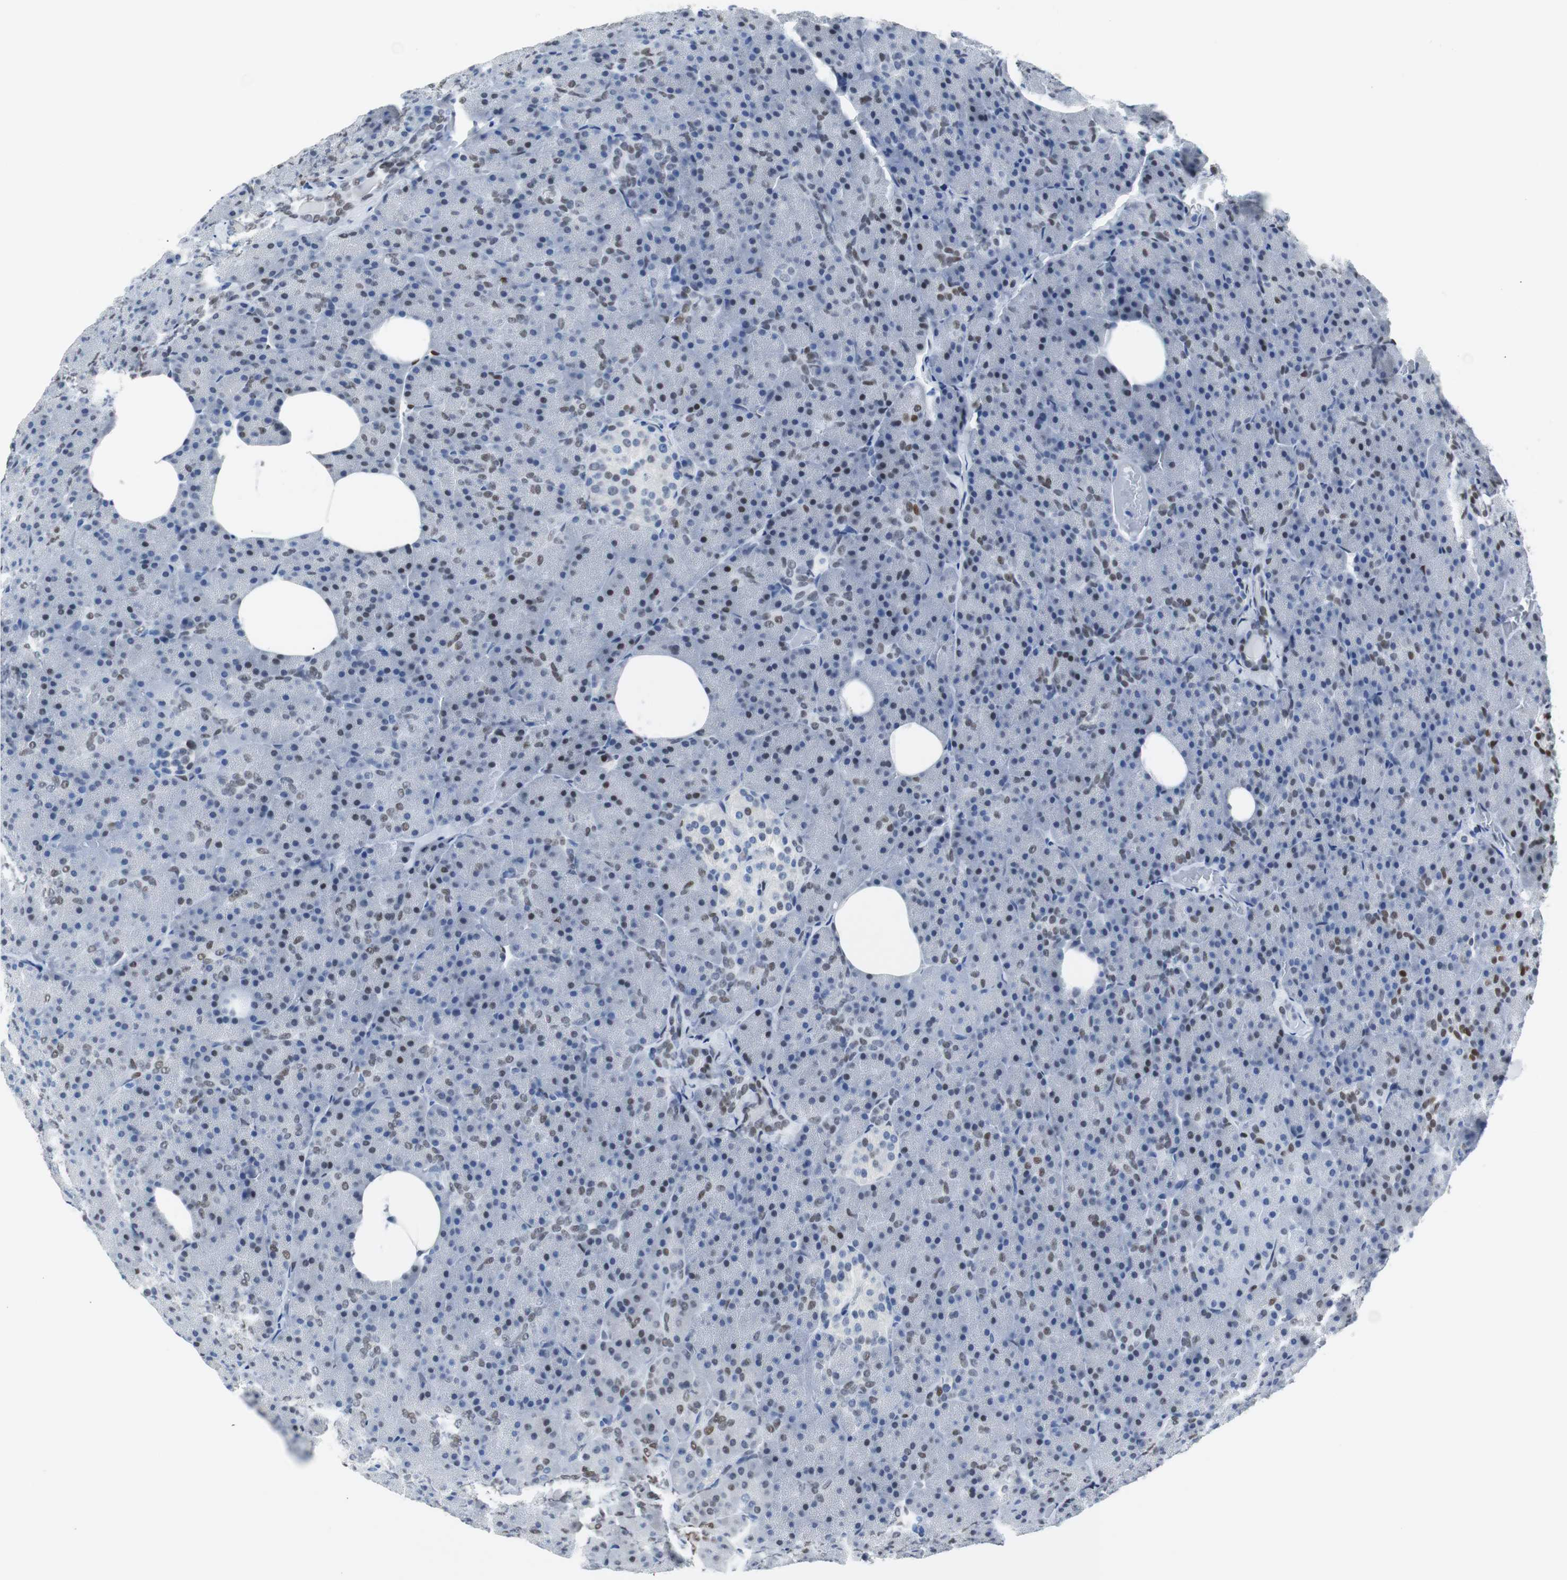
{"staining": {"intensity": "weak", "quantity": "<25%", "location": "nuclear"}, "tissue": "pancreas", "cell_type": "Exocrine glandular cells", "image_type": "normal", "snomed": [{"axis": "morphology", "description": "Normal tissue, NOS"}, {"axis": "topography", "description": "Pancreas"}], "caption": "The IHC photomicrograph has no significant staining in exocrine glandular cells of pancreas.", "gene": "JUN", "patient": {"sex": "female", "age": 35}}